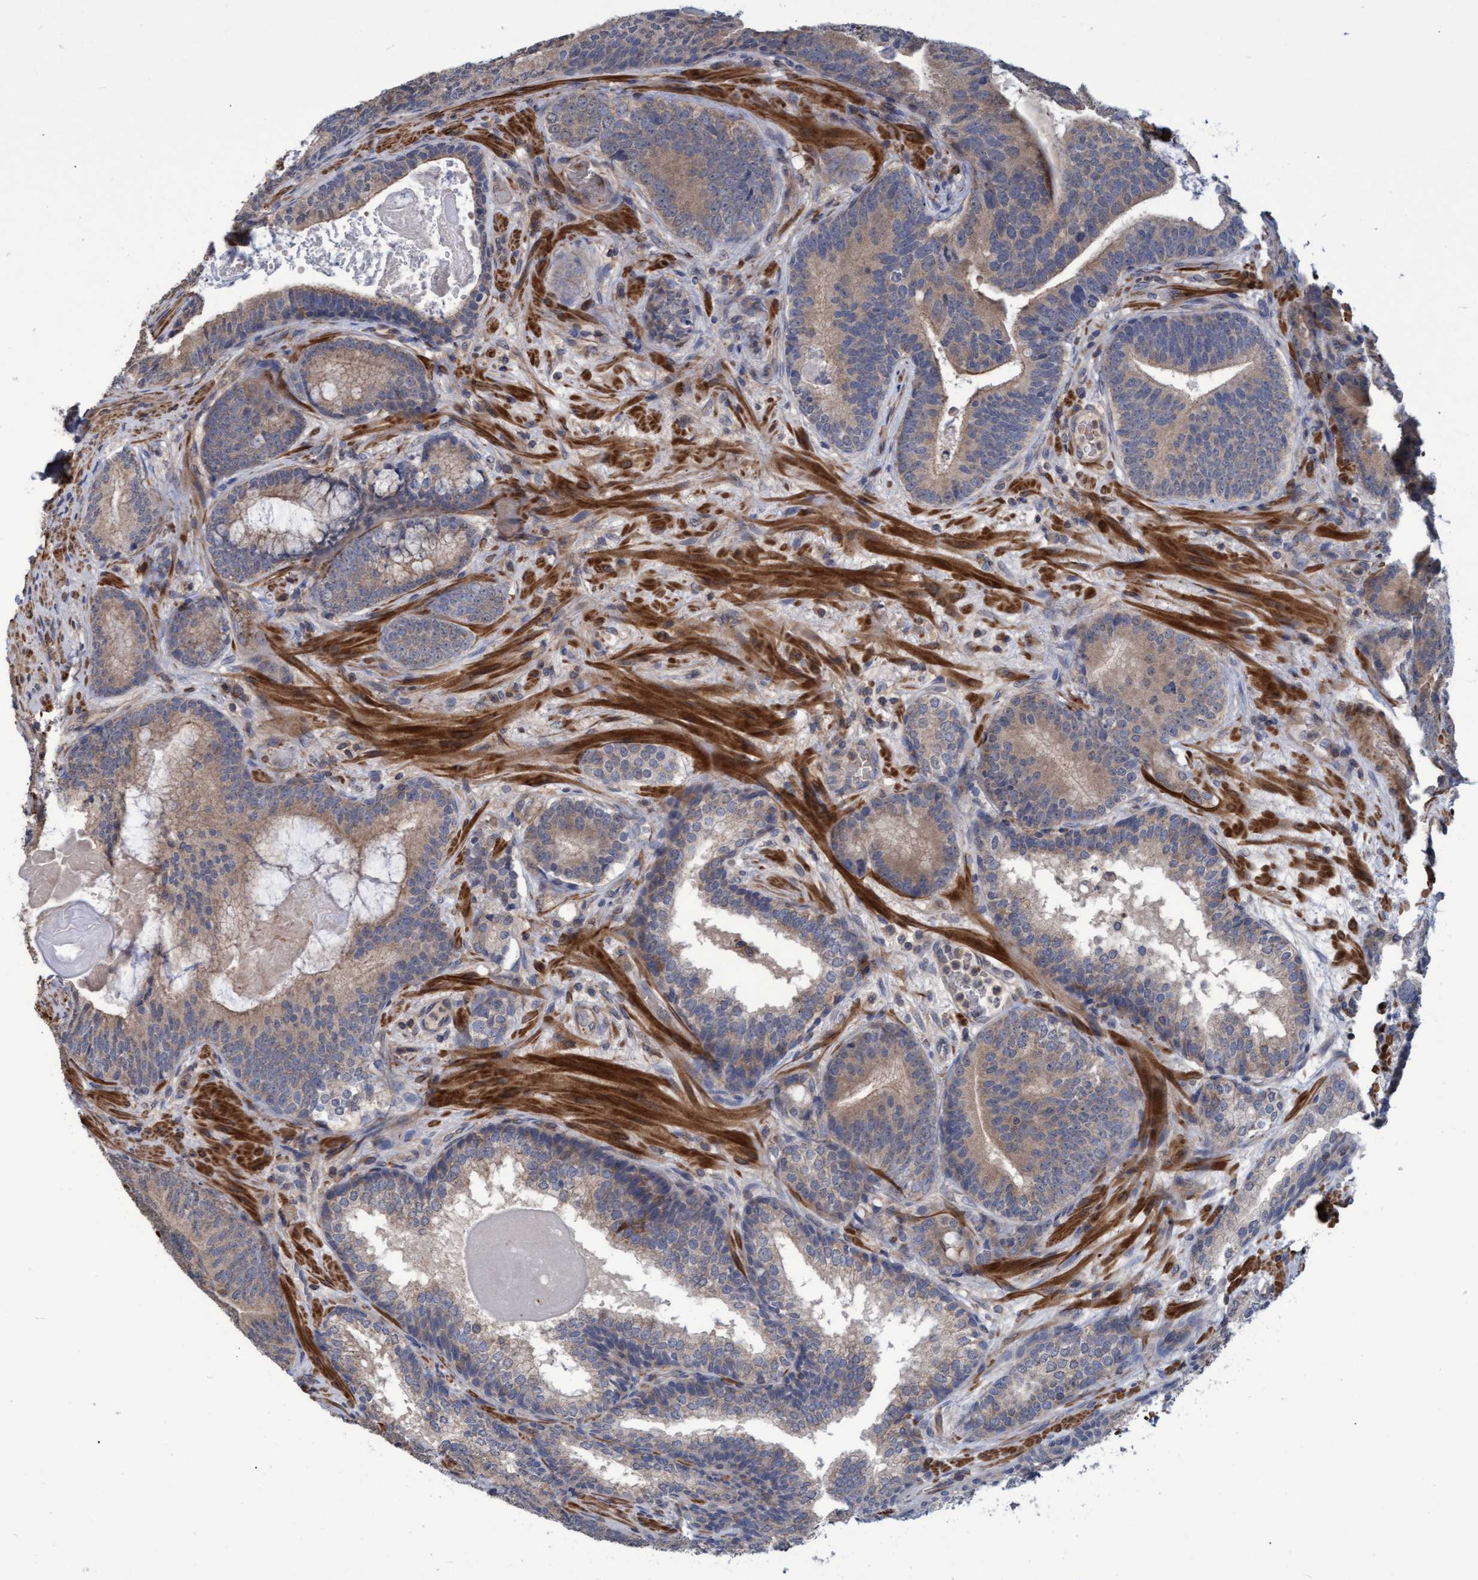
{"staining": {"intensity": "weak", "quantity": ">75%", "location": "cytoplasmic/membranous"}, "tissue": "prostate cancer", "cell_type": "Tumor cells", "image_type": "cancer", "snomed": [{"axis": "morphology", "description": "Adenocarcinoma, High grade"}, {"axis": "topography", "description": "Prostate"}], "caption": "Tumor cells demonstrate weak cytoplasmic/membranous staining in about >75% of cells in prostate cancer. The protein of interest is stained brown, and the nuclei are stained in blue (DAB IHC with brightfield microscopy, high magnification).", "gene": "NAA15", "patient": {"sex": "male", "age": 55}}